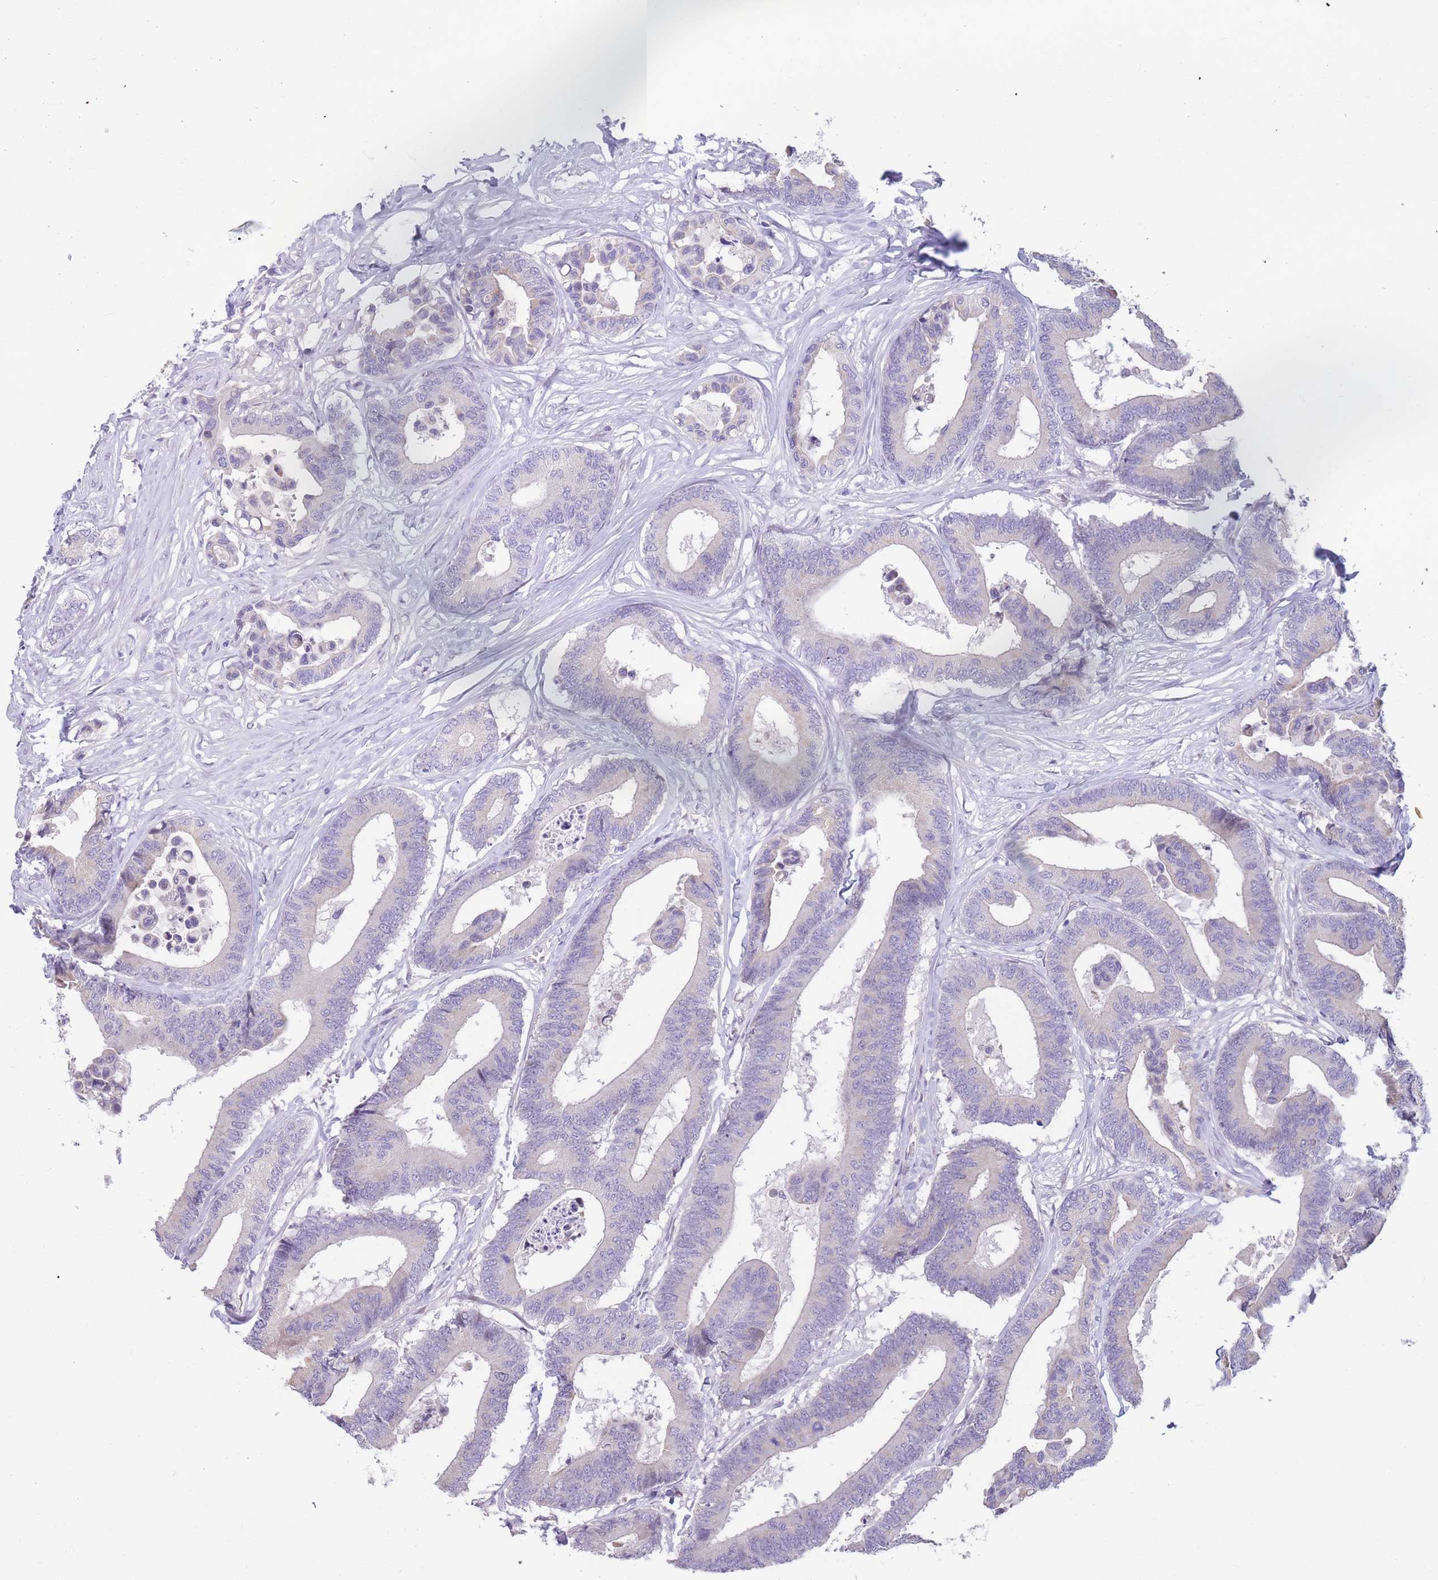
{"staining": {"intensity": "negative", "quantity": "none", "location": "none"}, "tissue": "colorectal cancer", "cell_type": "Tumor cells", "image_type": "cancer", "snomed": [{"axis": "morphology", "description": "Normal tissue, NOS"}, {"axis": "morphology", "description": "Adenocarcinoma, NOS"}, {"axis": "topography", "description": "Colon"}], "caption": "There is no significant expression in tumor cells of colorectal cancer.", "gene": "SHCBP1", "patient": {"sex": "male", "age": 82}}